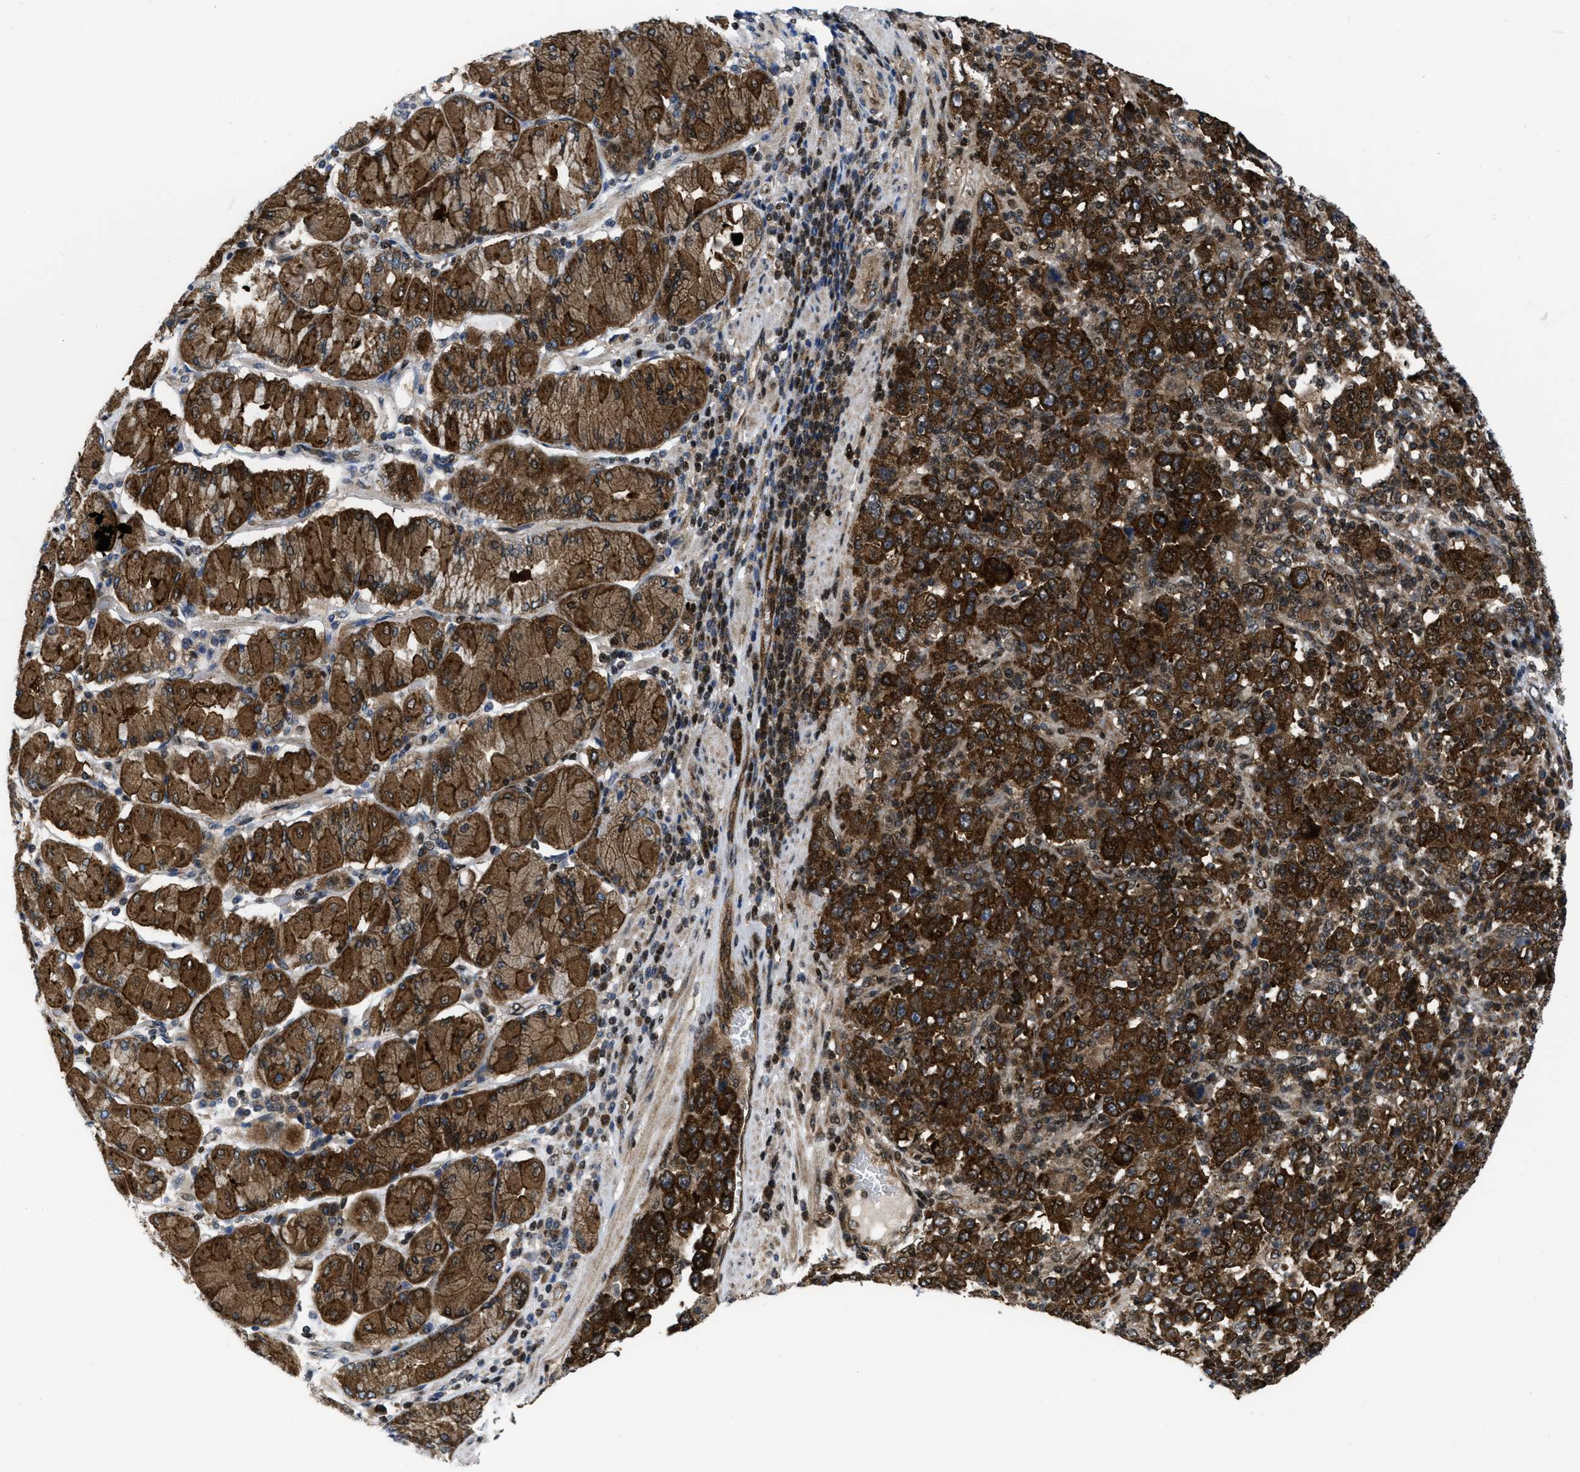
{"staining": {"intensity": "strong", "quantity": ">75%", "location": "cytoplasmic/membranous"}, "tissue": "stomach cancer", "cell_type": "Tumor cells", "image_type": "cancer", "snomed": [{"axis": "morphology", "description": "Normal tissue, NOS"}, {"axis": "morphology", "description": "Adenocarcinoma, NOS"}, {"axis": "topography", "description": "Stomach, upper"}, {"axis": "topography", "description": "Stomach"}], "caption": "Strong cytoplasmic/membranous protein expression is appreciated in about >75% of tumor cells in stomach cancer.", "gene": "PPP2CB", "patient": {"sex": "male", "age": 59}}